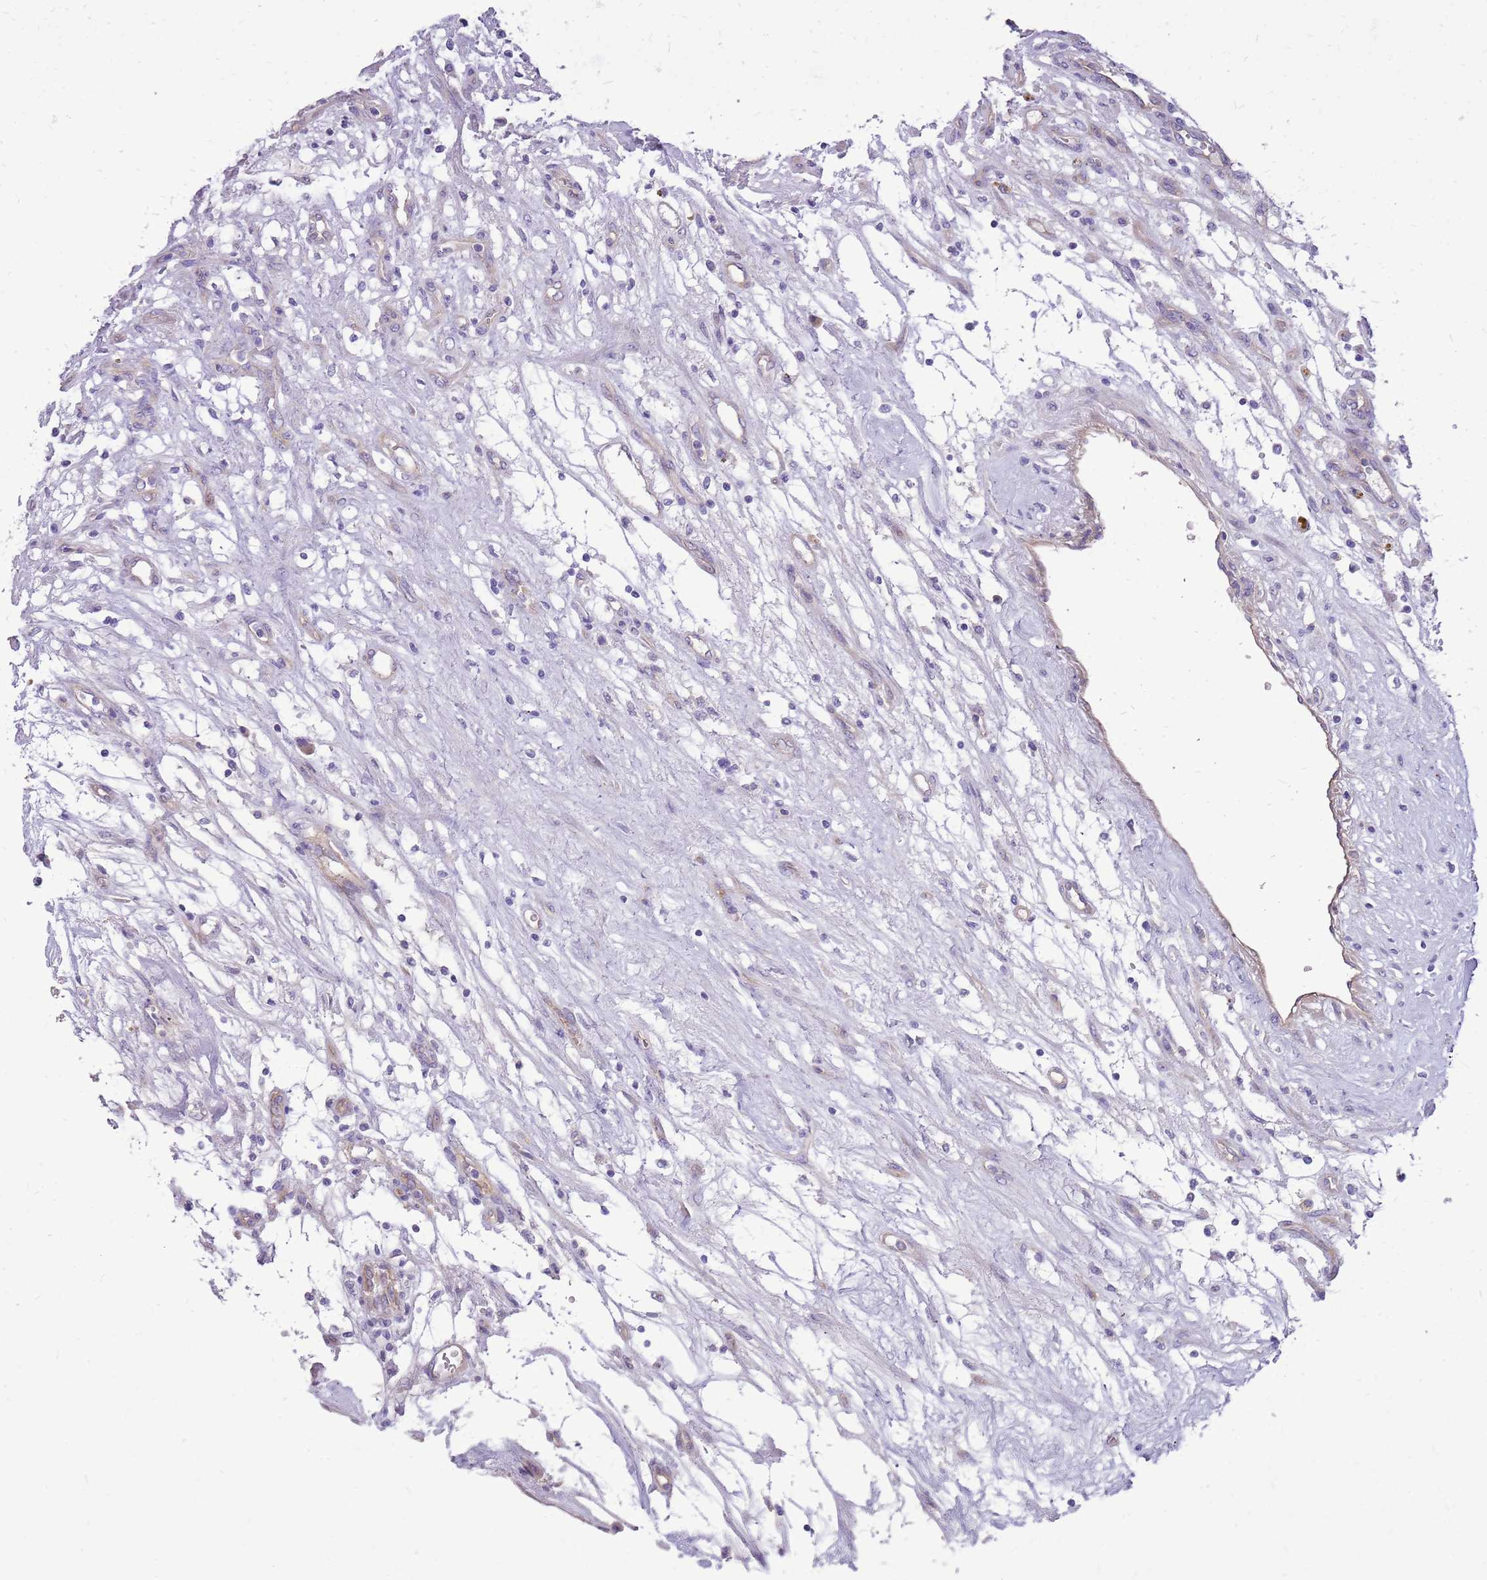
{"staining": {"intensity": "negative", "quantity": "none", "location": "none"}, "tissue": "renal cancer", "cell_type": "Tumor cells", "image_type": "cancer", "snomed": [{"axis": "morphology", "description": "Adenocarcinoma, NOS"}, {"axis": "topography", "description": "Kidney"}], "caption": "An image of renal cancer (adenocarcinoma) stained for a protein demonstrates no brown staining in tumor cells. (DAB immunohistochemistry, high magnification).", "gene": "NTN4", "patient": {"sex": "female", "age": 57}}